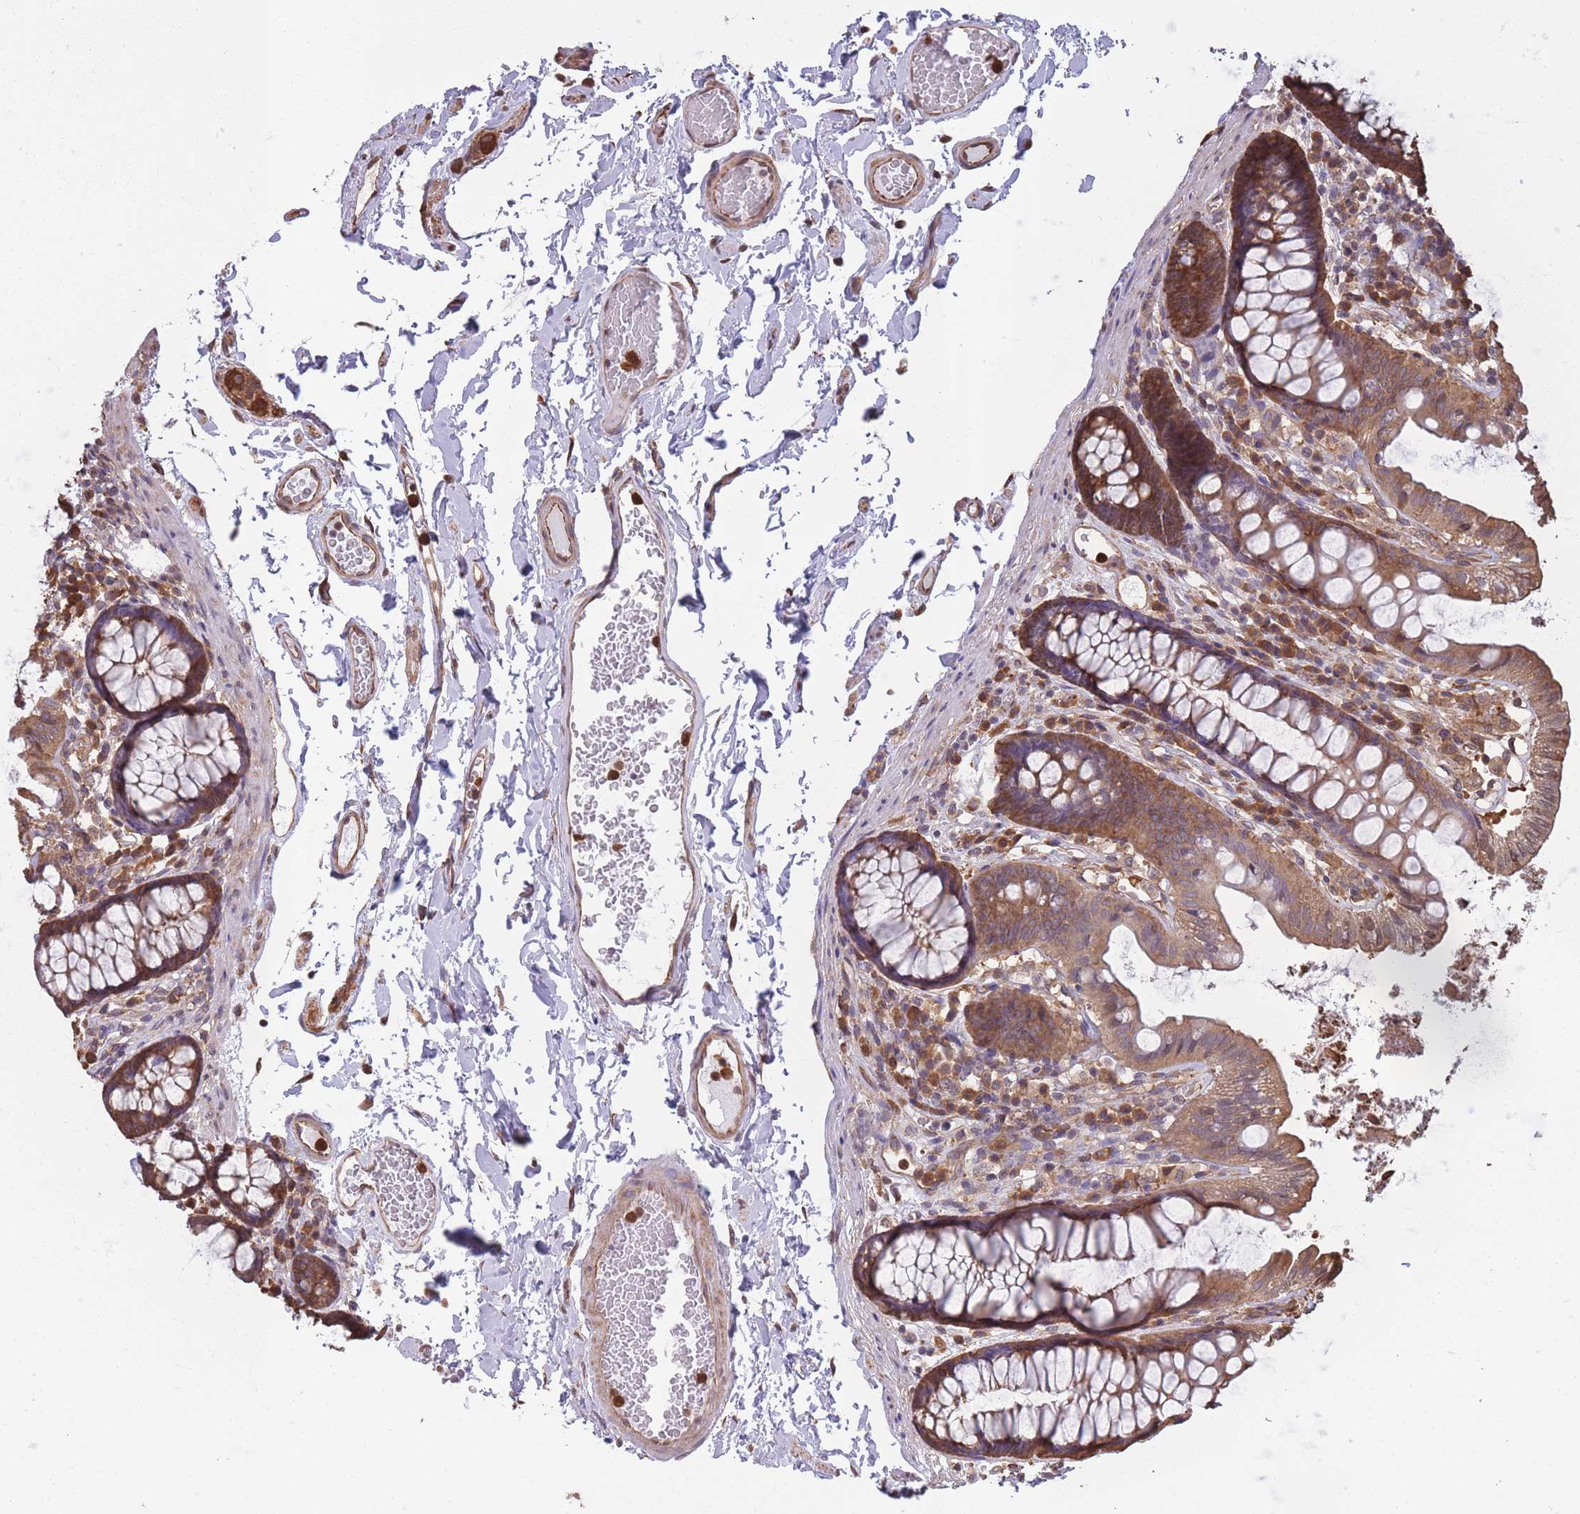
{"staining": {"intensity": "moderate", "quantity": ">75%", "location": "cytoplasmic/membranous"}, "tissue": "colon", "cell_type": "Endothelial cells", "image_type": "normal", "snomed": [{"axis": "morphology", "description": "Normal tissue, NOS"}, {"axis": "topography", "description": "Colon"}], "caption": "This image demonstrates benign colon stained with IHC to label a protein in brown. The cytoplasmic/membranous of endothelial cells show moderate positivity for the protein. Nuclei are counter-stained blue.", "gene": "ARL13B", "patient": {"sex": "male", "age": 84}}